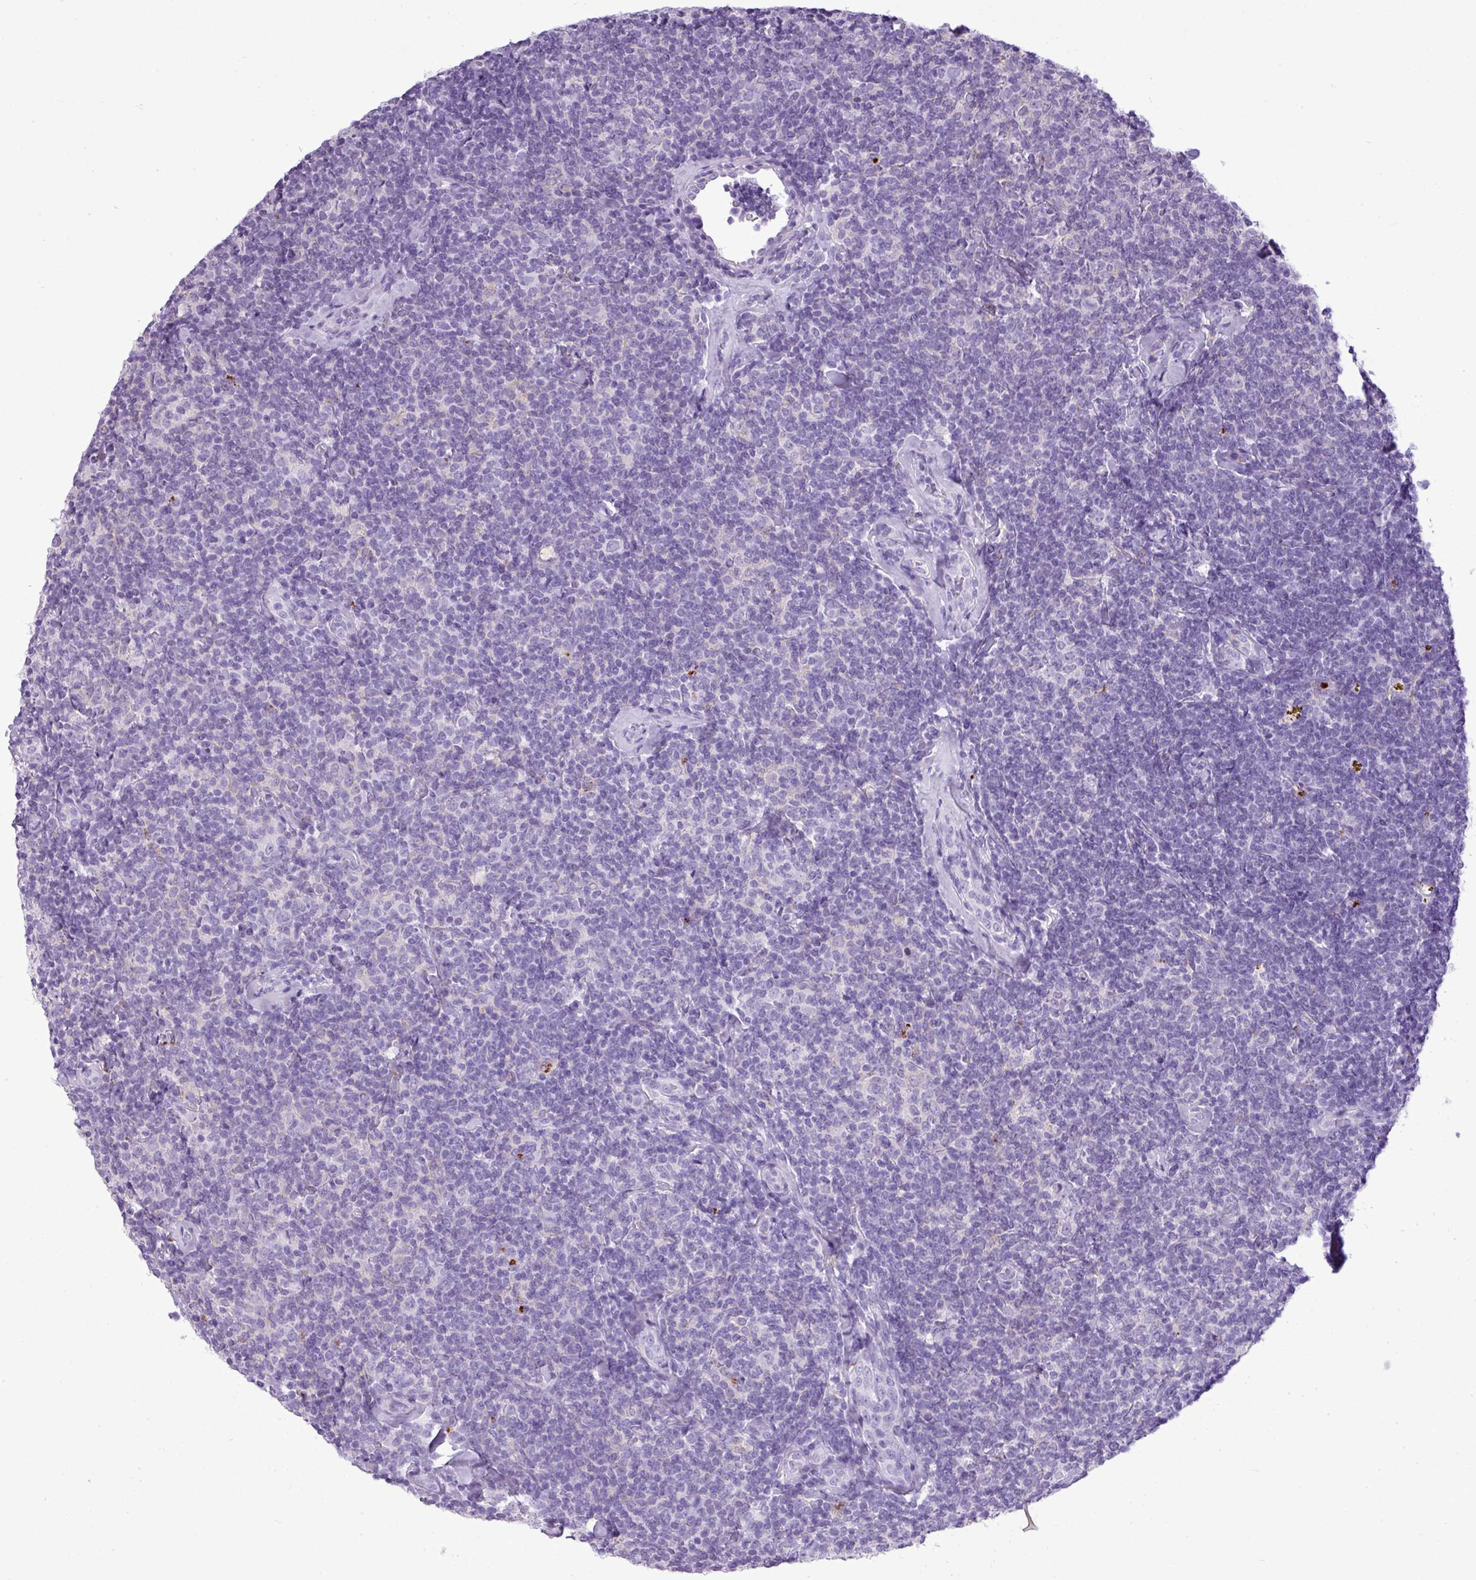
{"staining": {"intensity": "negative", "quantity": "none", "location": "none"}, "tissue": "lymphoma", "cell_type": "Tumor cells", "image_type": "cancer", "snomed": [{"axis": "morphology", "description": "Malignant lymphoma, non-Hodgkin's type, Low grade"}, {"axis": "topography", "description": "Lymph node"}], "caption": "Protein analysis of lymphoma exhibits no significant expression in tumor cells.", "gene": "RBMXL2", "patient": {"sex": "female", "age": 56}}